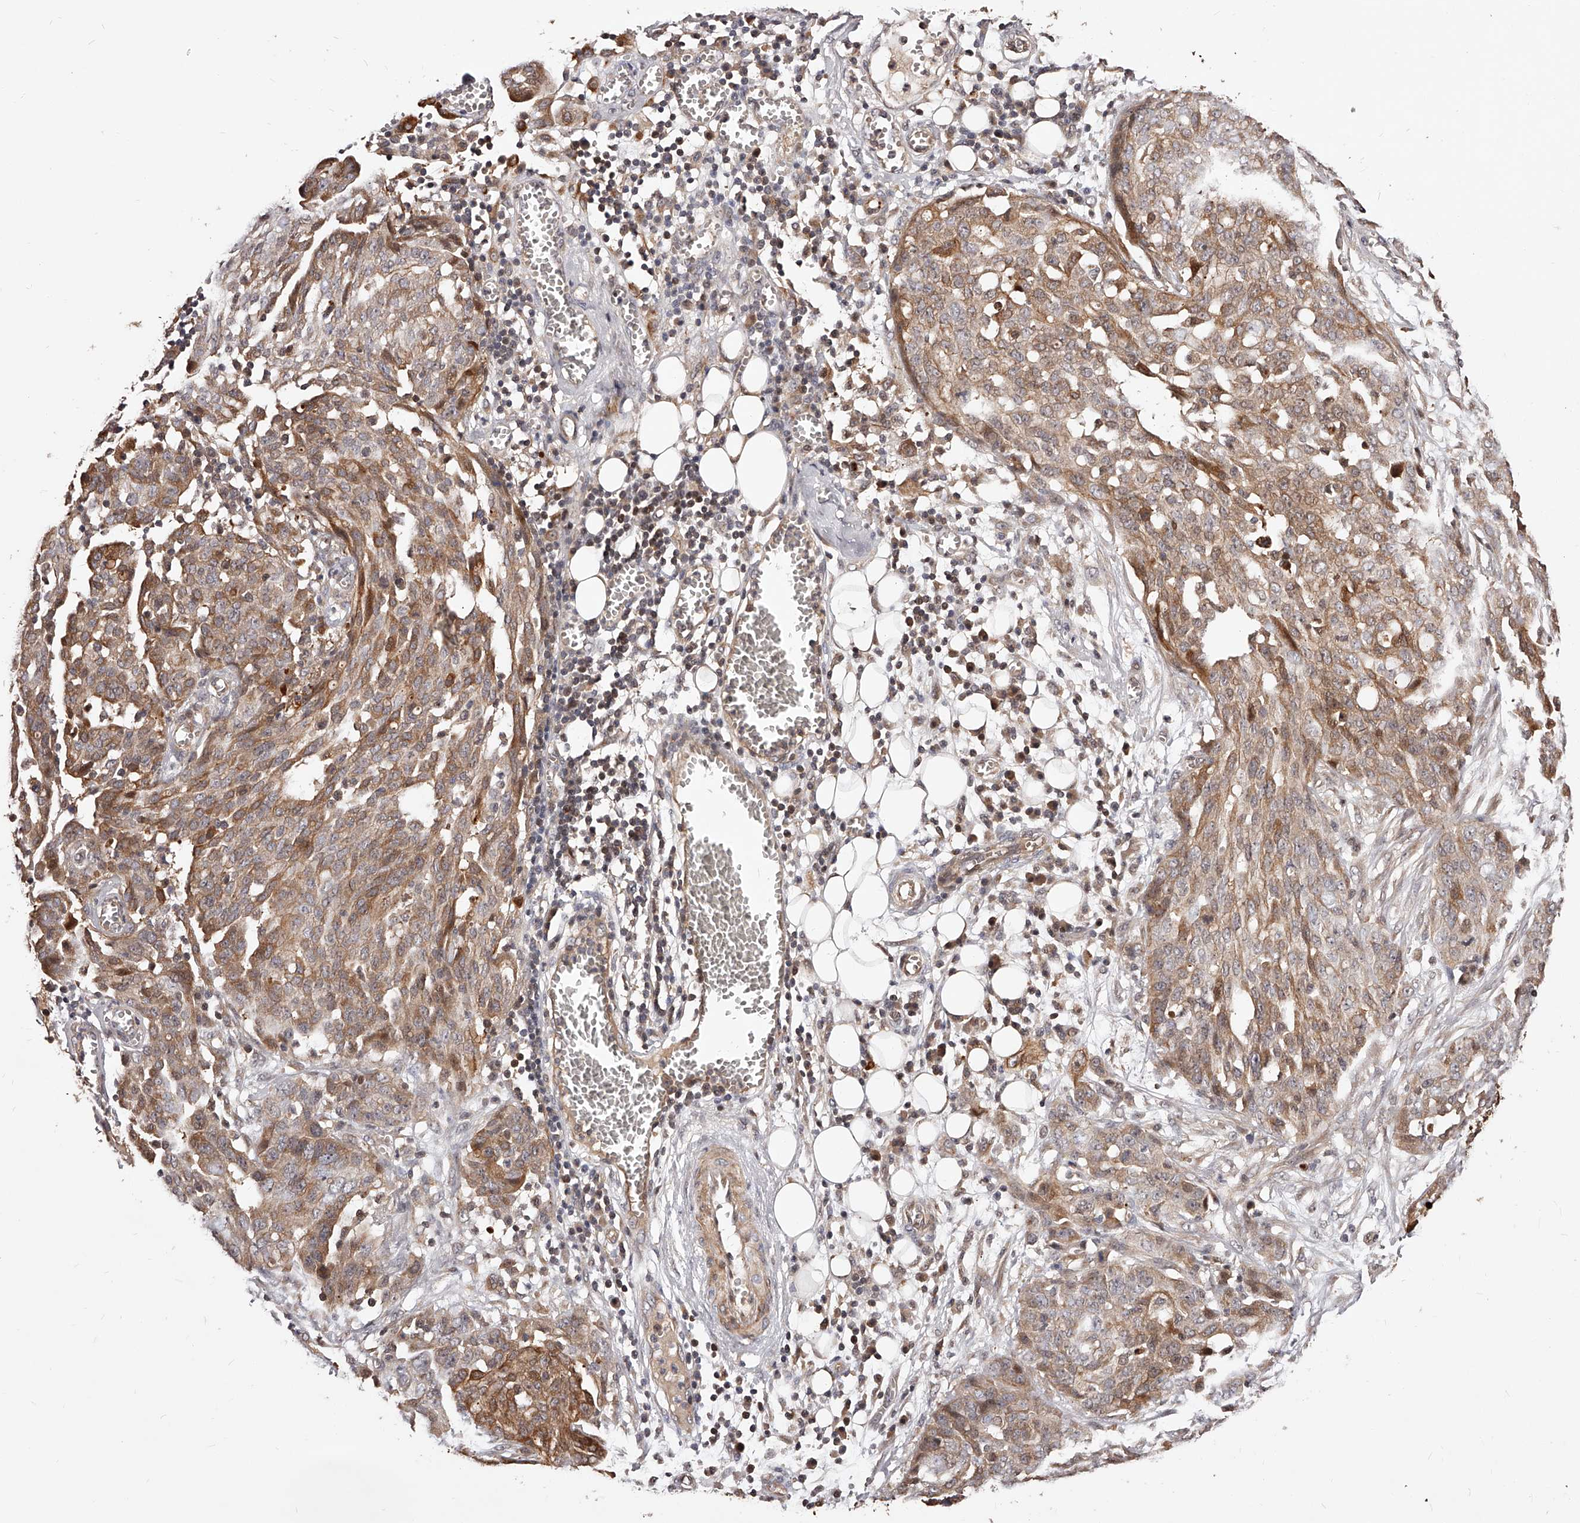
{"staining": {"intensity": "moderate", "quantity": ">75%", "location": "cytoplasmic/membranous"}, "tissue": "ovarian cancer", "cell_type": "Tumor cells", "image_type": "cancer", "snomed": [{"axis": "morphology", "description": "Cystadenocarcinoma, serous, NOS"}, {"axis": "topography", "description": "Soft tissue"}, {"axis": "topography", "description": "Ovary"}], "caption": "Immunohistochemical staining of human ovarian cancer shows medium levels of moderate cytoplasmic/membranous protein expression in about >75% of tumor cells.", "gene": "CUL7", "patient": {"sex": "female", "age": 57}}